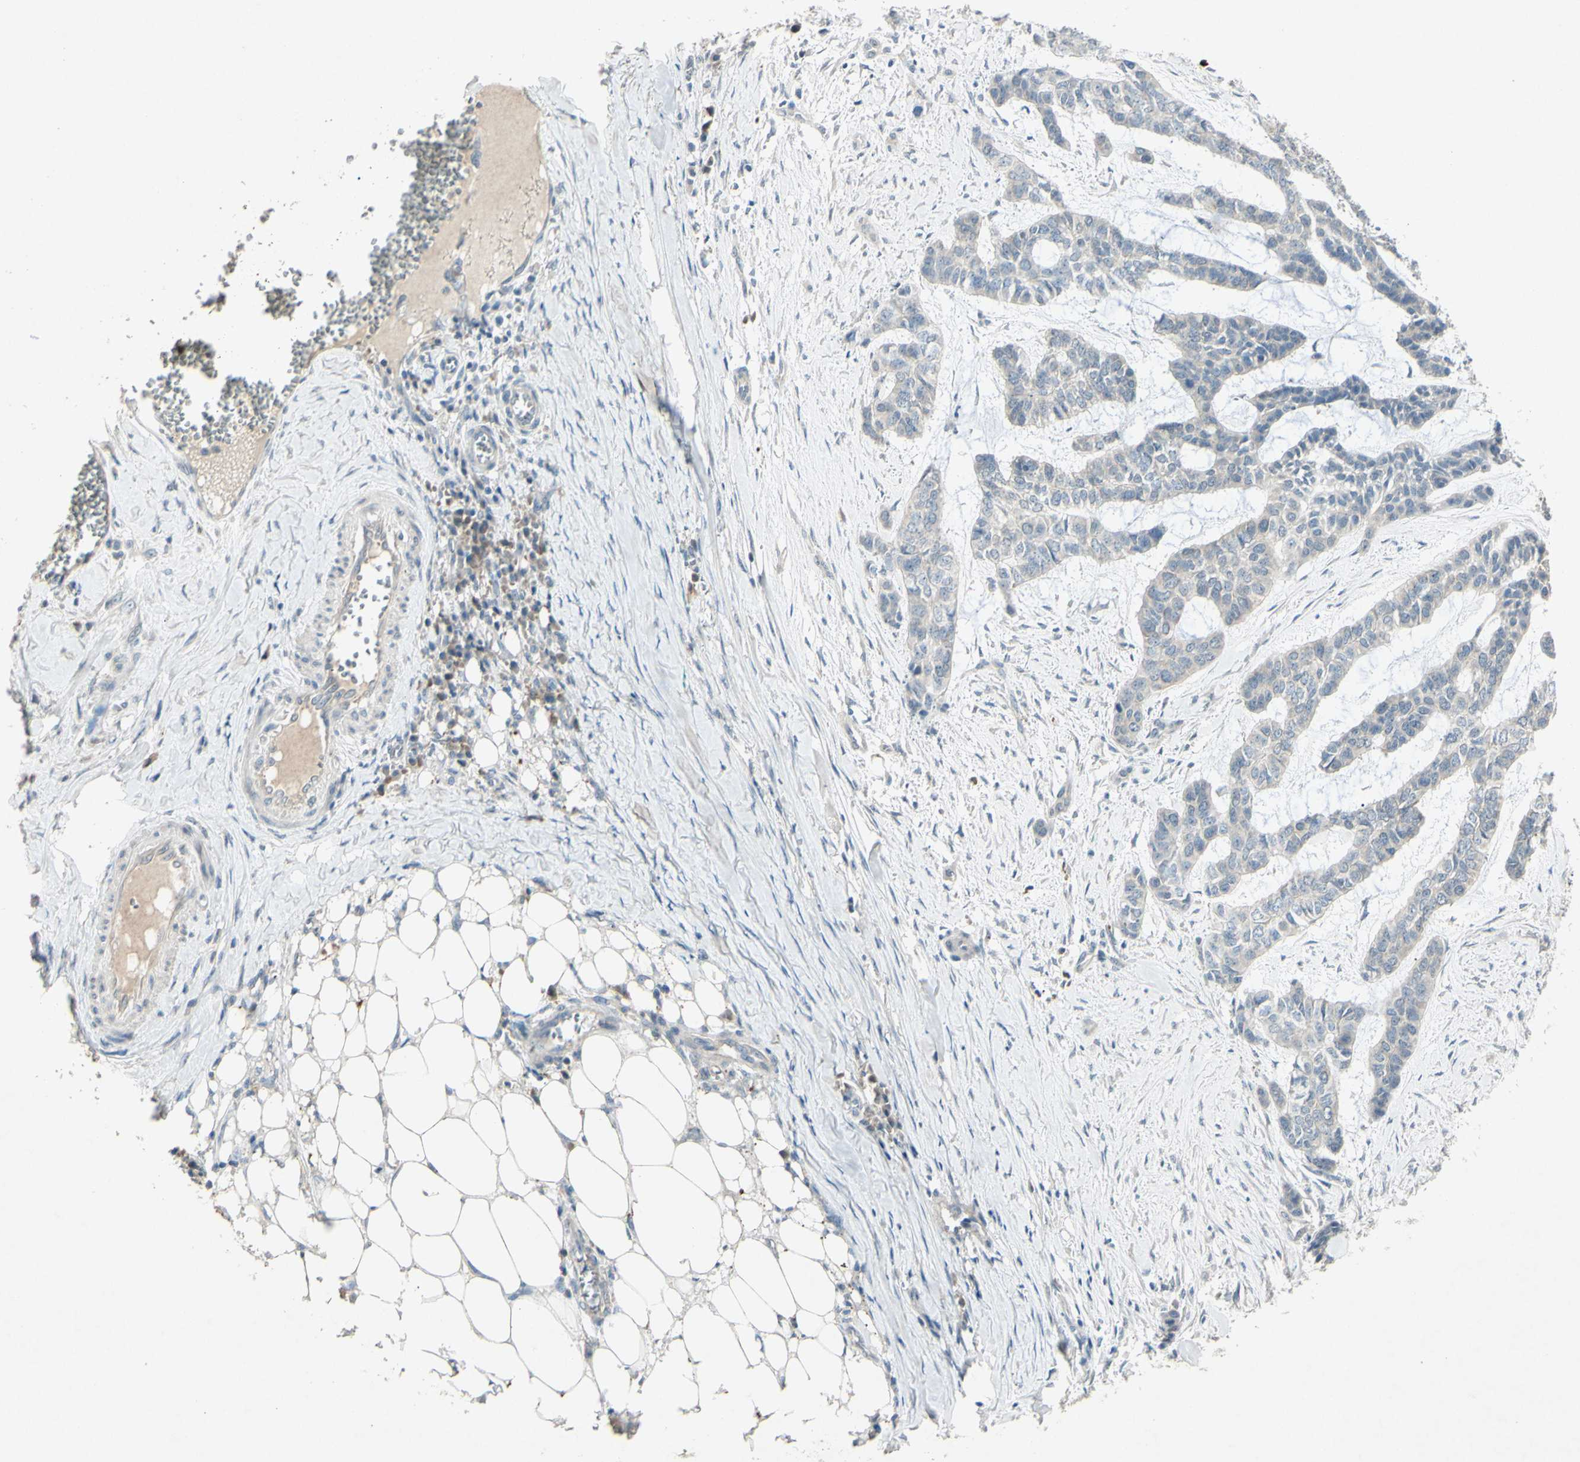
{"staining": {"intensity": "negative", "quantity": "none", "location": "none"}, "tissue": "skin cancer", "cell_type": "Tumor cells", "image_type": "cancer", "snomed": [{"axis": "morphology", "description": "Basal cell carcinoma"}, {"axis": "topography", "description": "Skin"}], "caption": "Skin cancer (basal cell carcinoma) stained for a protein using immunohistochemistry (IHC) displays no positivity tumor cells.", "gene": "TIMM21", "patient": {"sex": "female", "age": 64}}